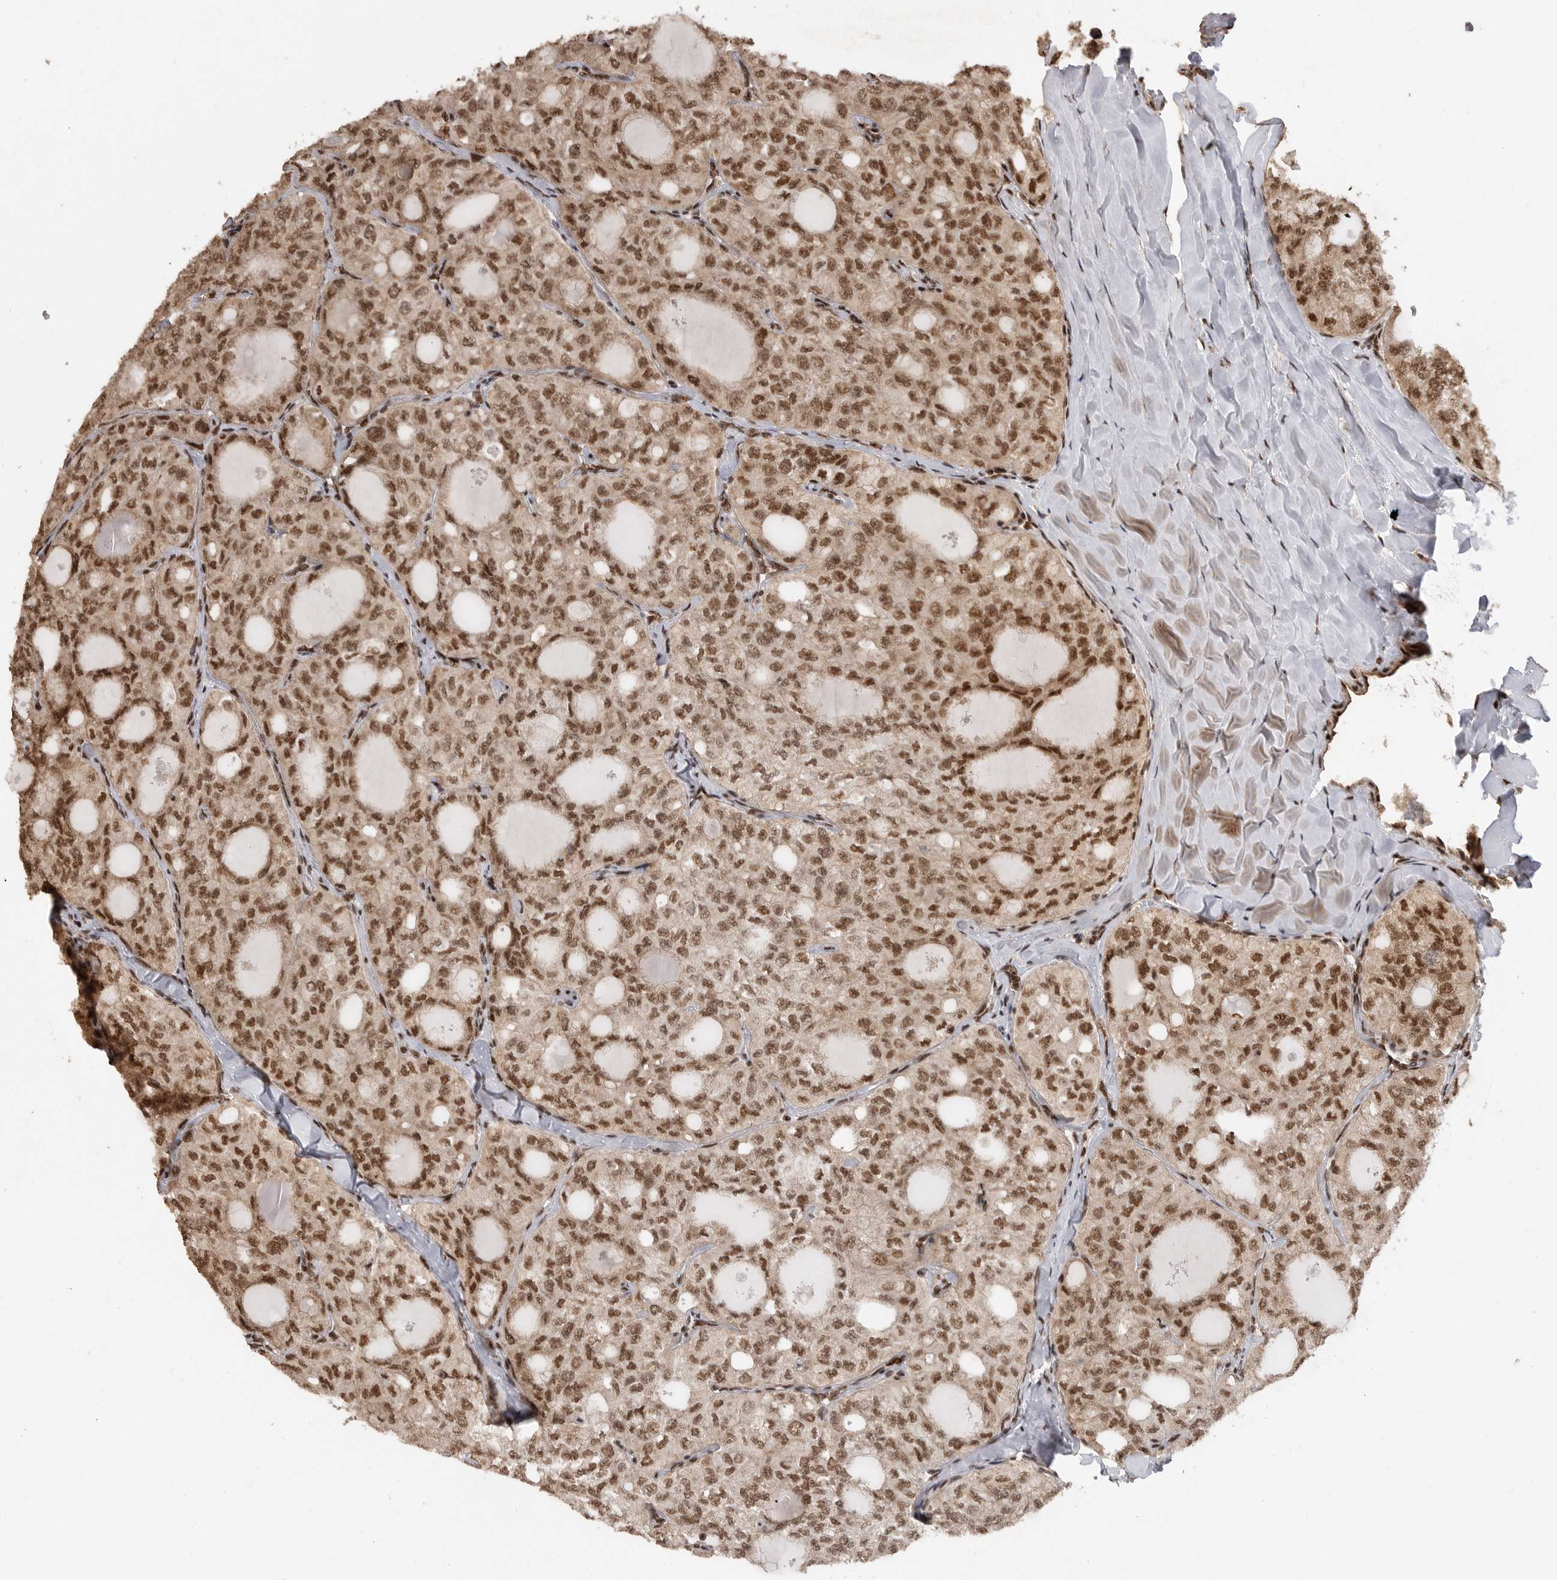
{"staining": {"intensity": "moderate", "quantity": ">75%", "location": "nuclear"}, "tissue": "thyroid cancer", "cell_type": "Tumor cells", "image_type": "cancer", "snomed": [{"axis": "morphology", "description": "Follicular adenoma carcinoma, NOS"}, {"axis": "topography", "description": "Thyroid gland"}], "caption": "This micrograph exhibits IHC staining of thyroid follicular adenoma carcinoma, with medium moderate nuclear positivity in about >75% of tumor cells.", "gene": "PPP1R8", "patient": {"sex": "male", "age": 75}}